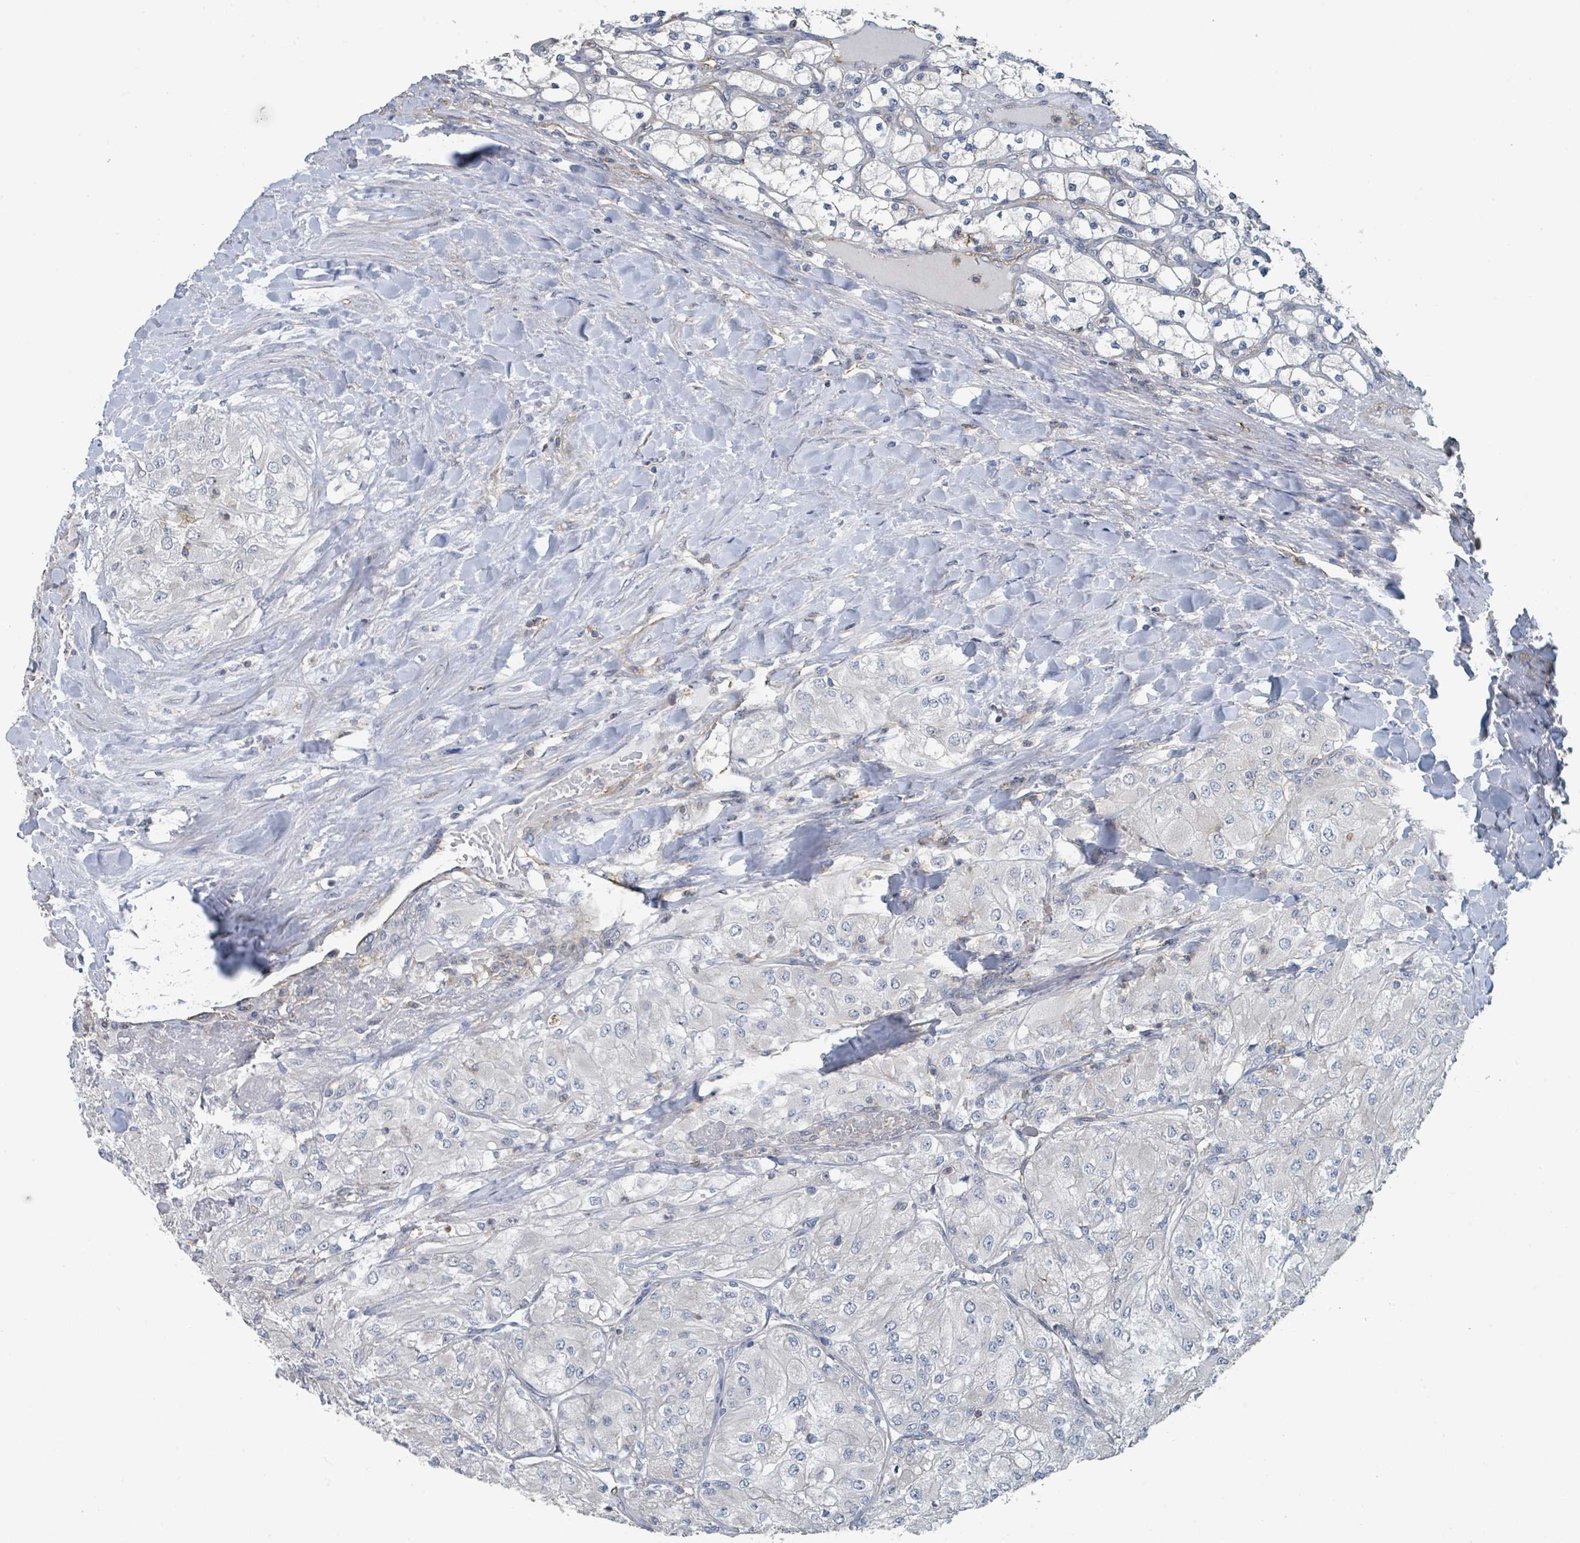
{"staining": {"intensity": "negative", "quantity": "none", "location": "none"}, "tissue": "renal cancer", "cell_type": "Tumor cells", "image_type": "cancer", "snomed": [{"axis": "morphology", "description": "Adenocarcinoma, NOS"}, {"axis": "topography", "description": "Kidney"}], "caption": "Tumor cells show no significant protein positivity in adenocarcinoma (renal).", "gene": "LRRC42", "patient": {"sex": "male", "age": 80}}